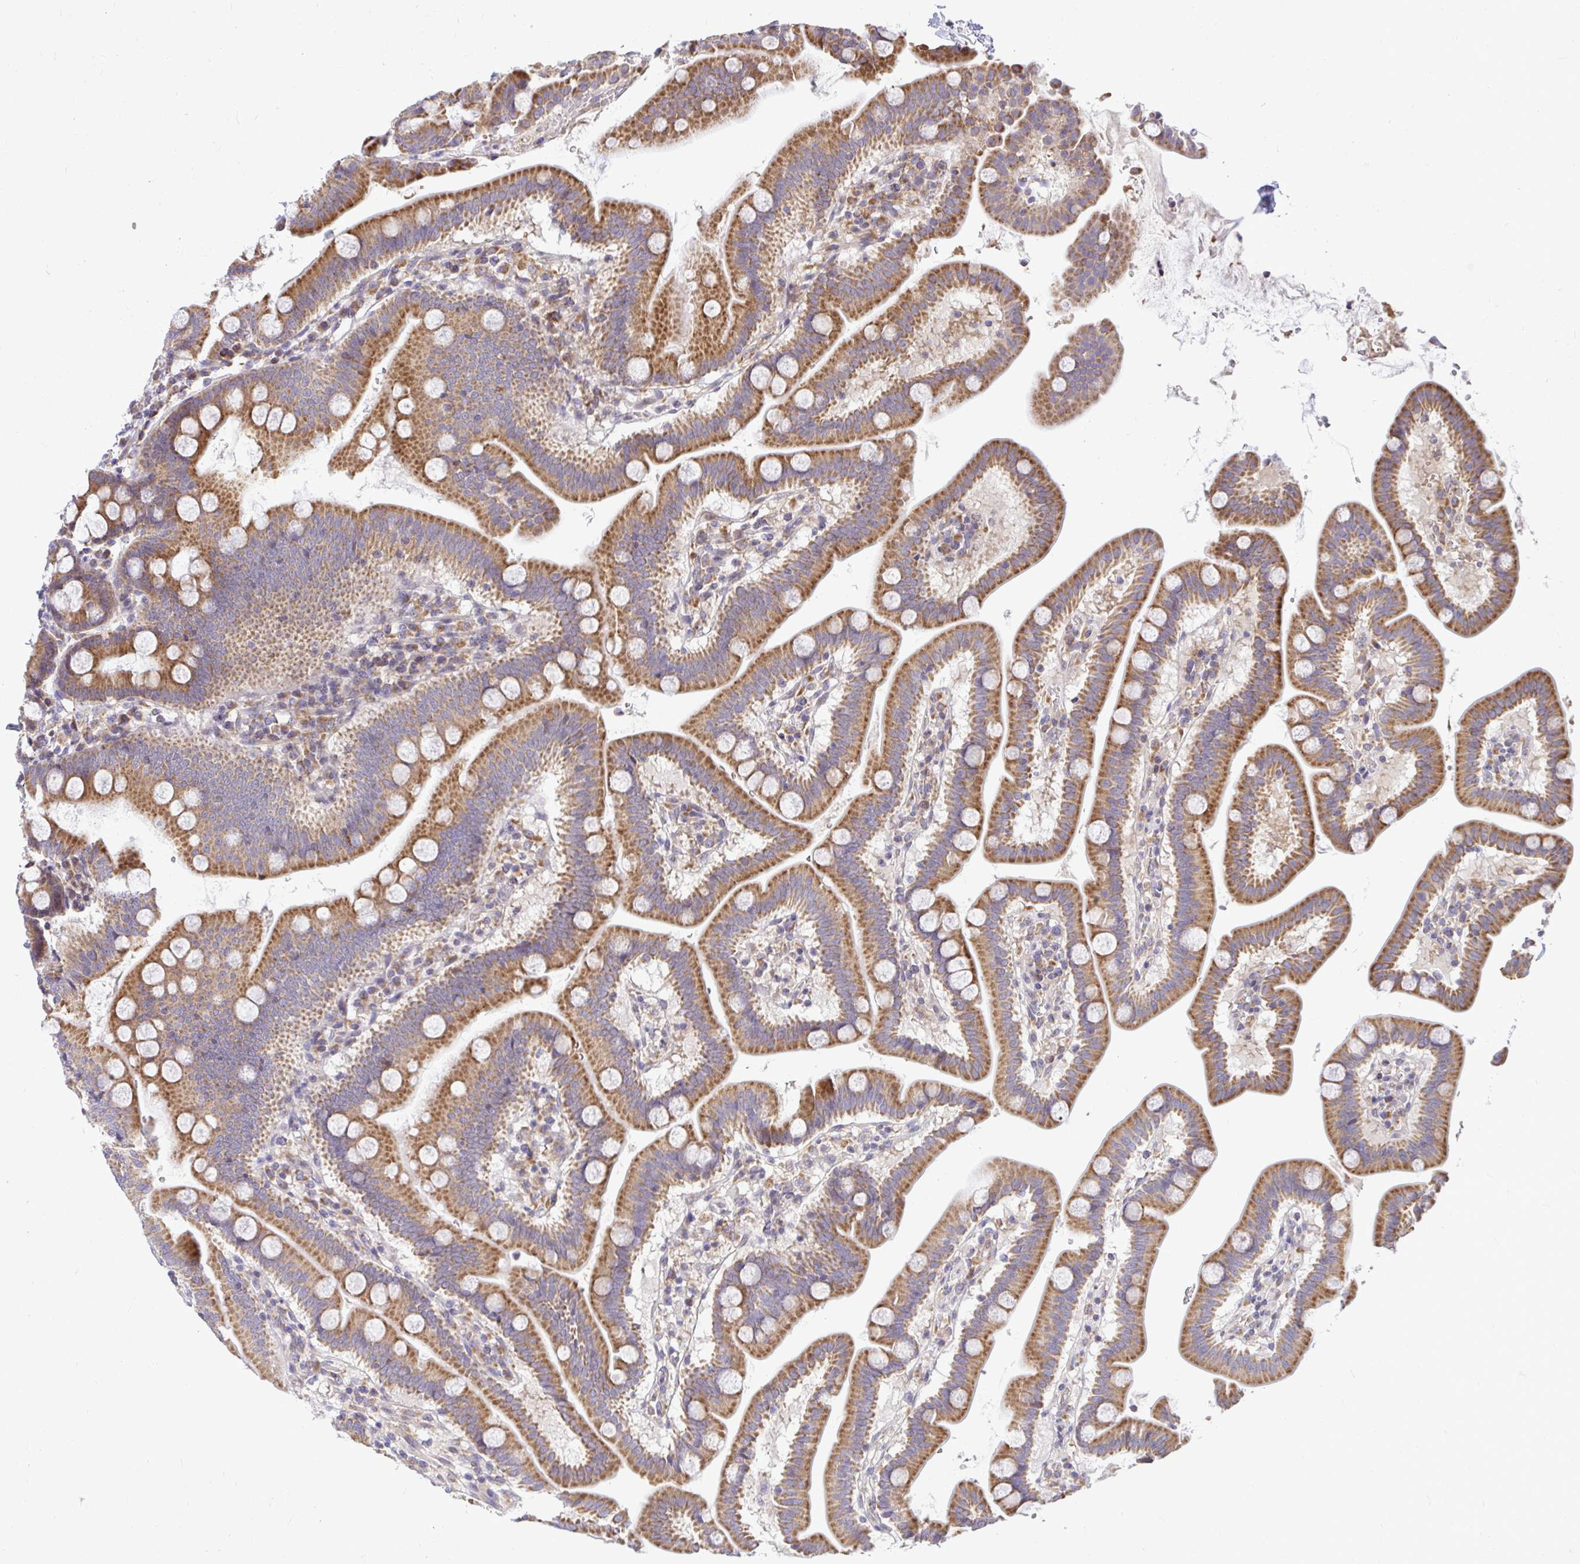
{"staining": {"intensity": "strong", "quantity": ">75%", "location": "cytoplasmic/membranous"}, "tissue": "duodenum", "cell_type": "Glandular cells", "image_type": "normal", "snomed": [{"axis": "morphology", "description": "Normal tissue, NOS"}, {"axis": "topography", "description": "Pancreas"}, {"axis": "topography", "description": "Duodenum"}], "caption": "About >75% of glandular cells in normal duodenum exhibit strong cytoplasmic/membranous protein staining as visualized by brown immunohistochemical staining.", "gene": "VTI1B", "patient": {"sex": "male", "age": 59}}